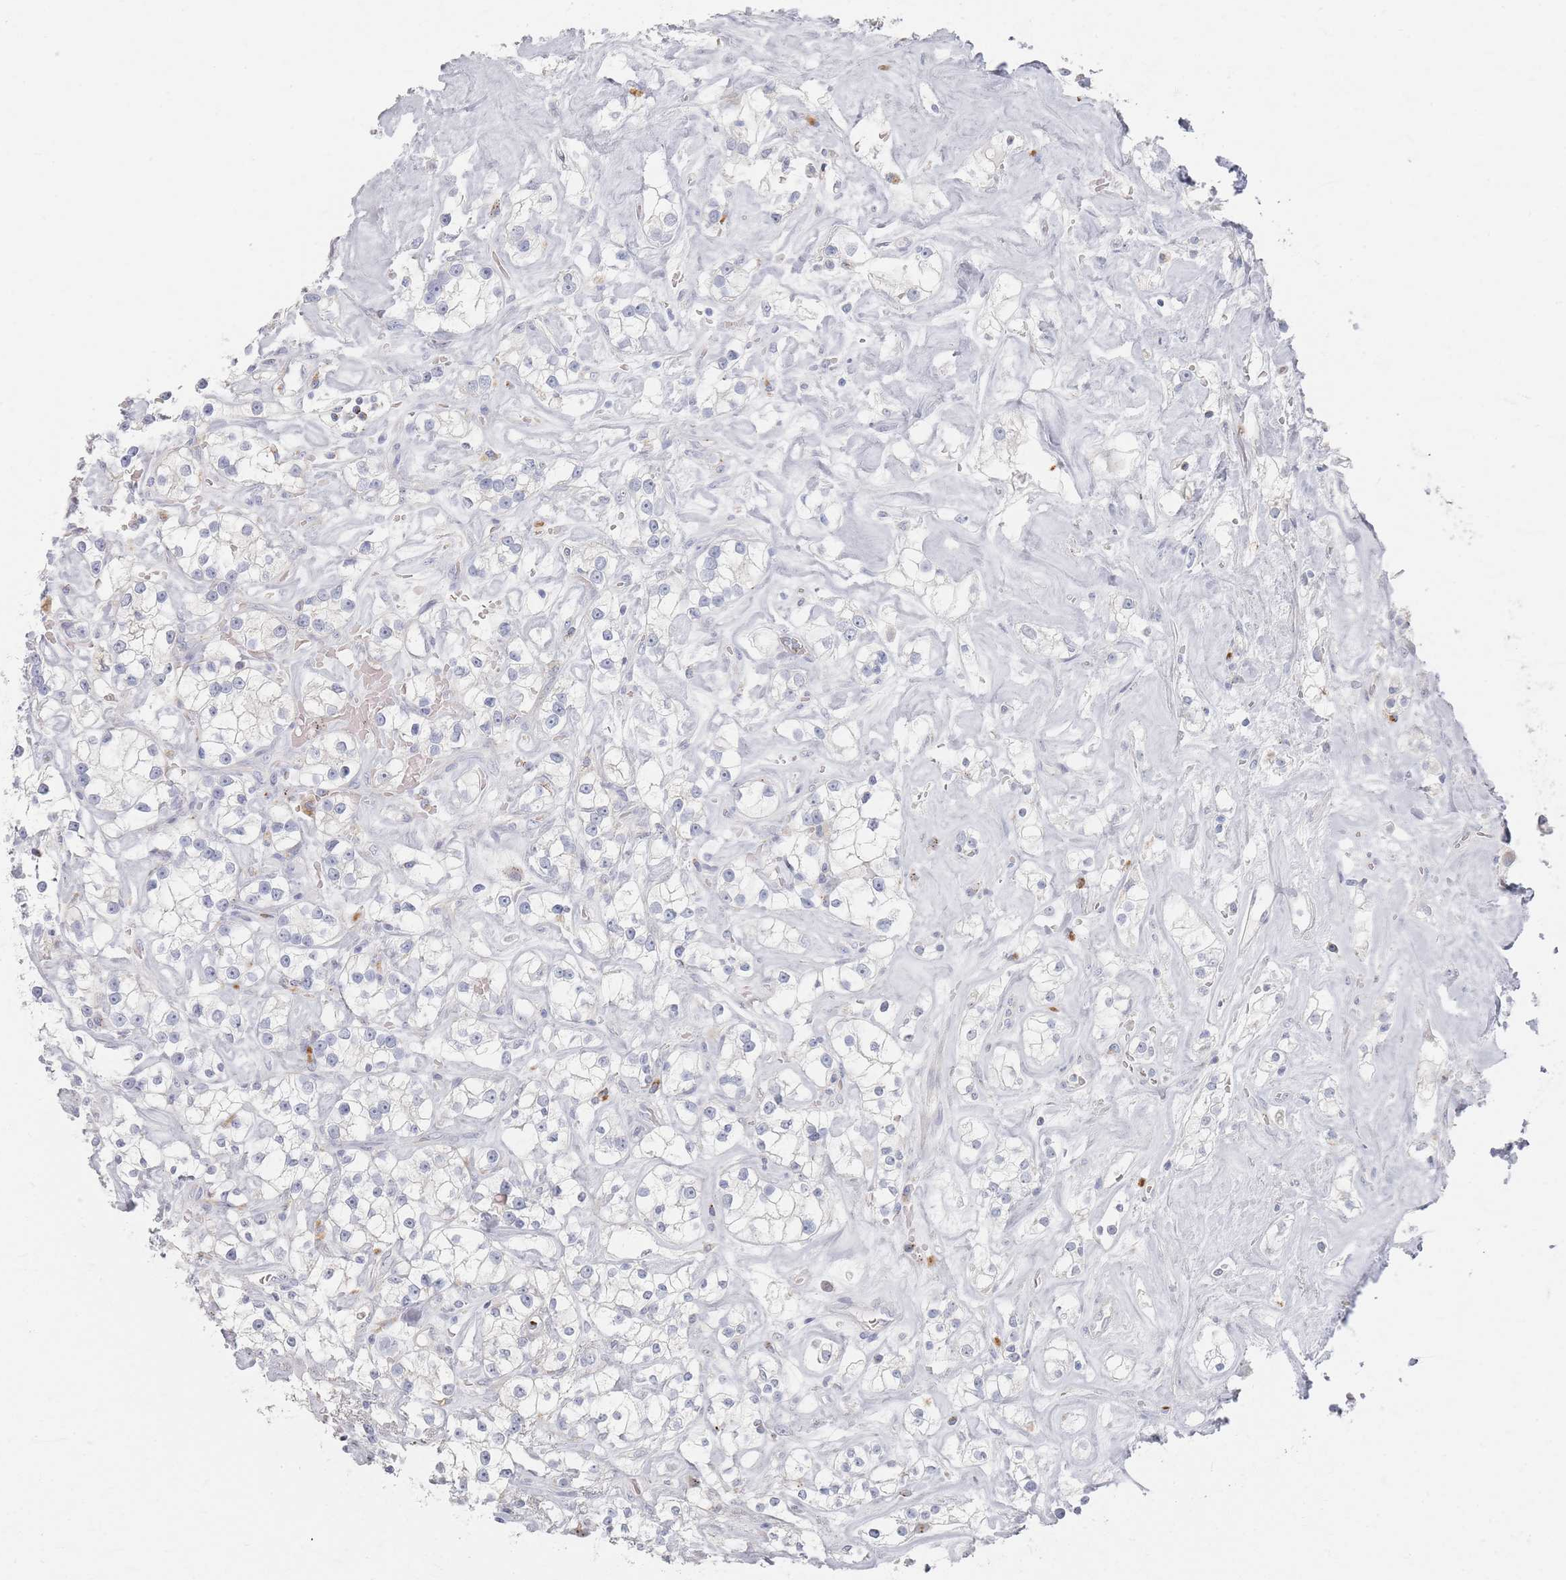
{"staining": {"intensity": "negative", "quantity": "none", "location": "none"}, "tissue": "renal cancer", "cell_type": "Tumor cells", "image_type": "cancer", "snomed": [{"axis": "morphology", "description": "Adenocarcinoma, NOS"}, {"axis": "topography", "description": "Kidney"}], "caption": "Renal adenocarcinoma was stained to show a protein in brown. There is no significant staining in tumor cells. (Stains: DAB IHC with hematoxylin counter stain, Microscopy: brightfield microscopy at high magnification).", "gene": "SLC2A11", "patient": {"sex": "male", "age": 77}}